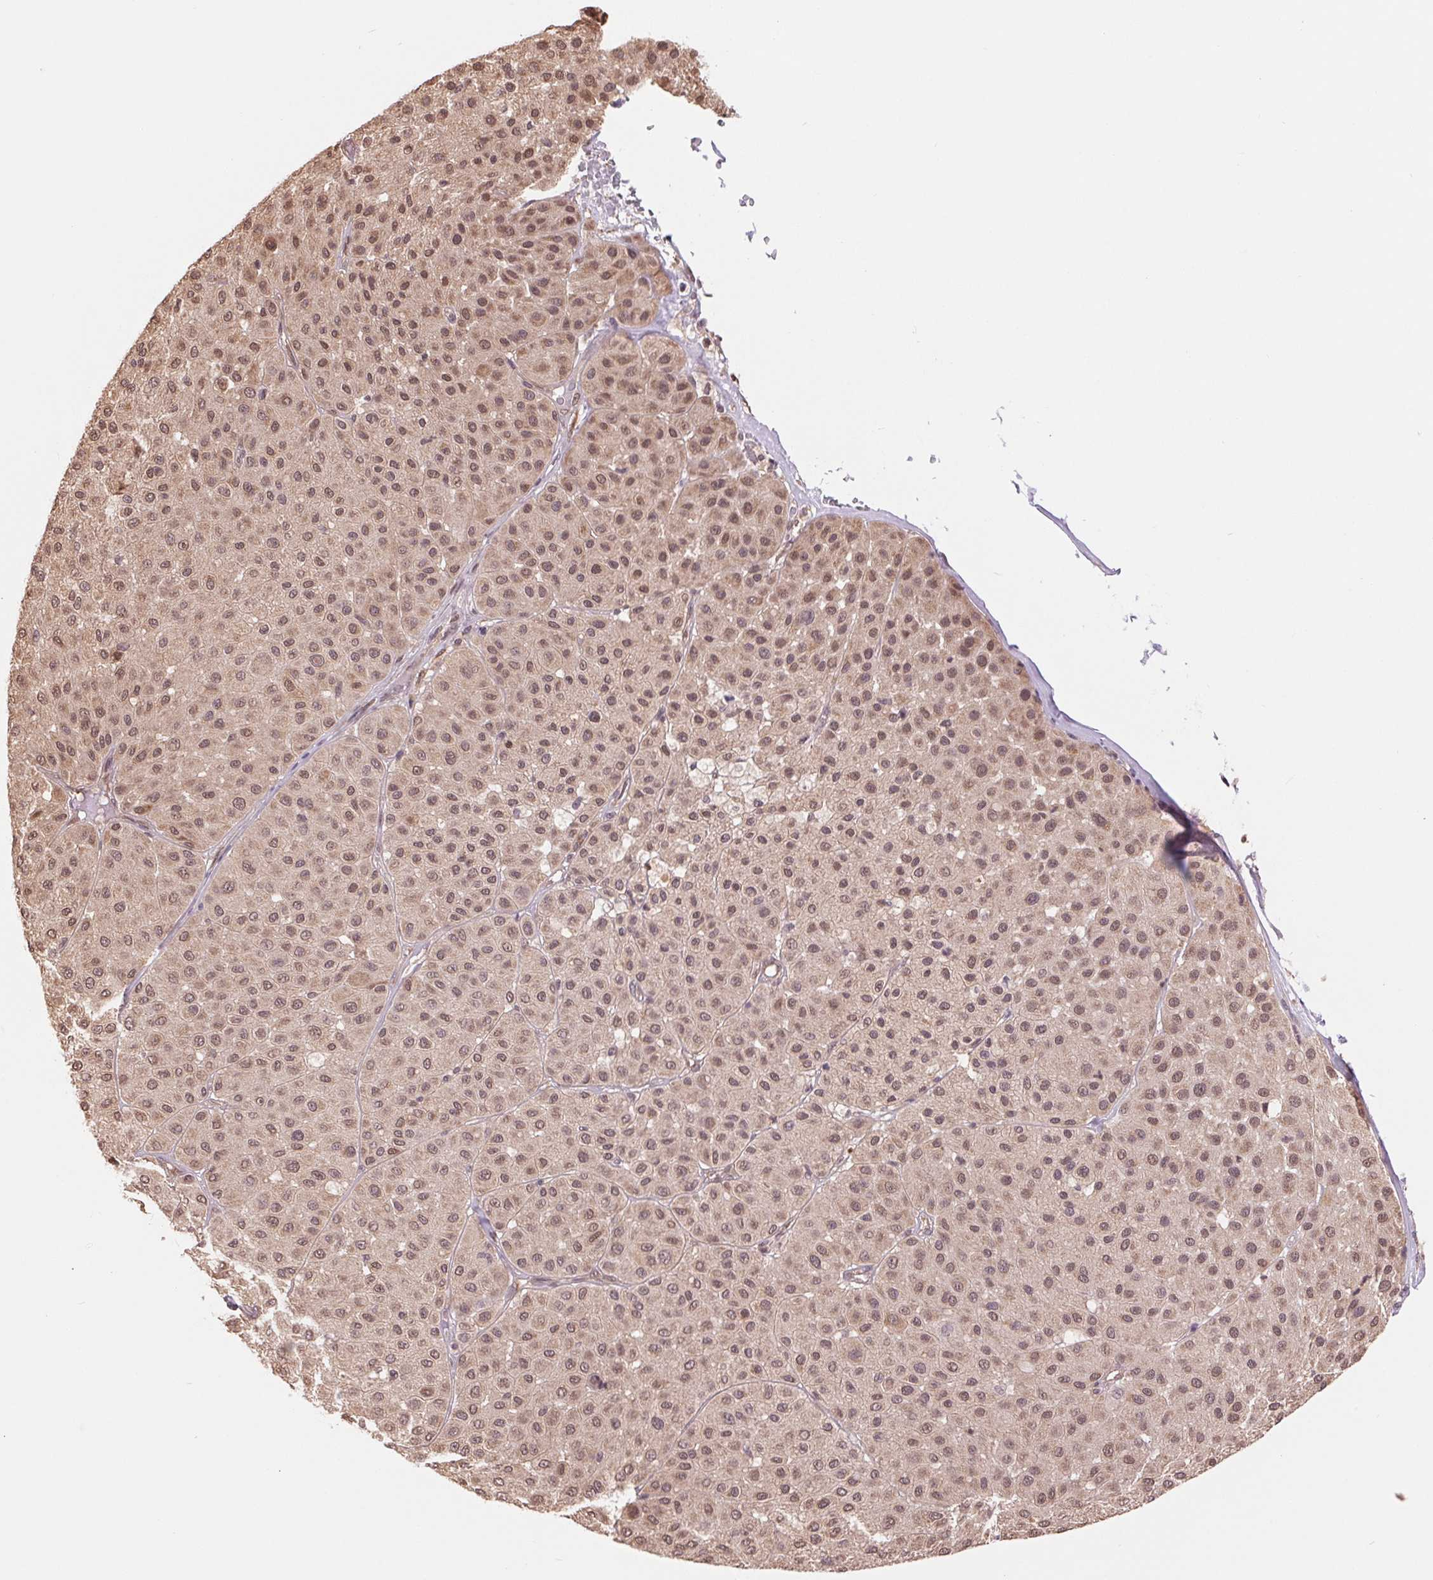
{"staining": {"intensity": "moderate", "quantity": ">75%", "location": "cytoplasmic/membranous,nuclear"}, "tissue": "melanoma", "cell_type": "Tumor cells", "image_type": "cancer", "snomed": [{"axis": "morphology", "description": "Malignant melanoma, Metastatic site"}, {"axis": "topography", "description": "Smooth muscle"}], "caption": "Brown immunohistochemical staining in malignant melanoma (metastatic site) shows moderate cytoplasmic/membranous and nuclear positivity in approximately >75% of tumor cells. (DAB = brown stain, brightfield microscopy at high magnification).", "gene": "TMEM273", "patient": {"sex": "male", "age": 41}}